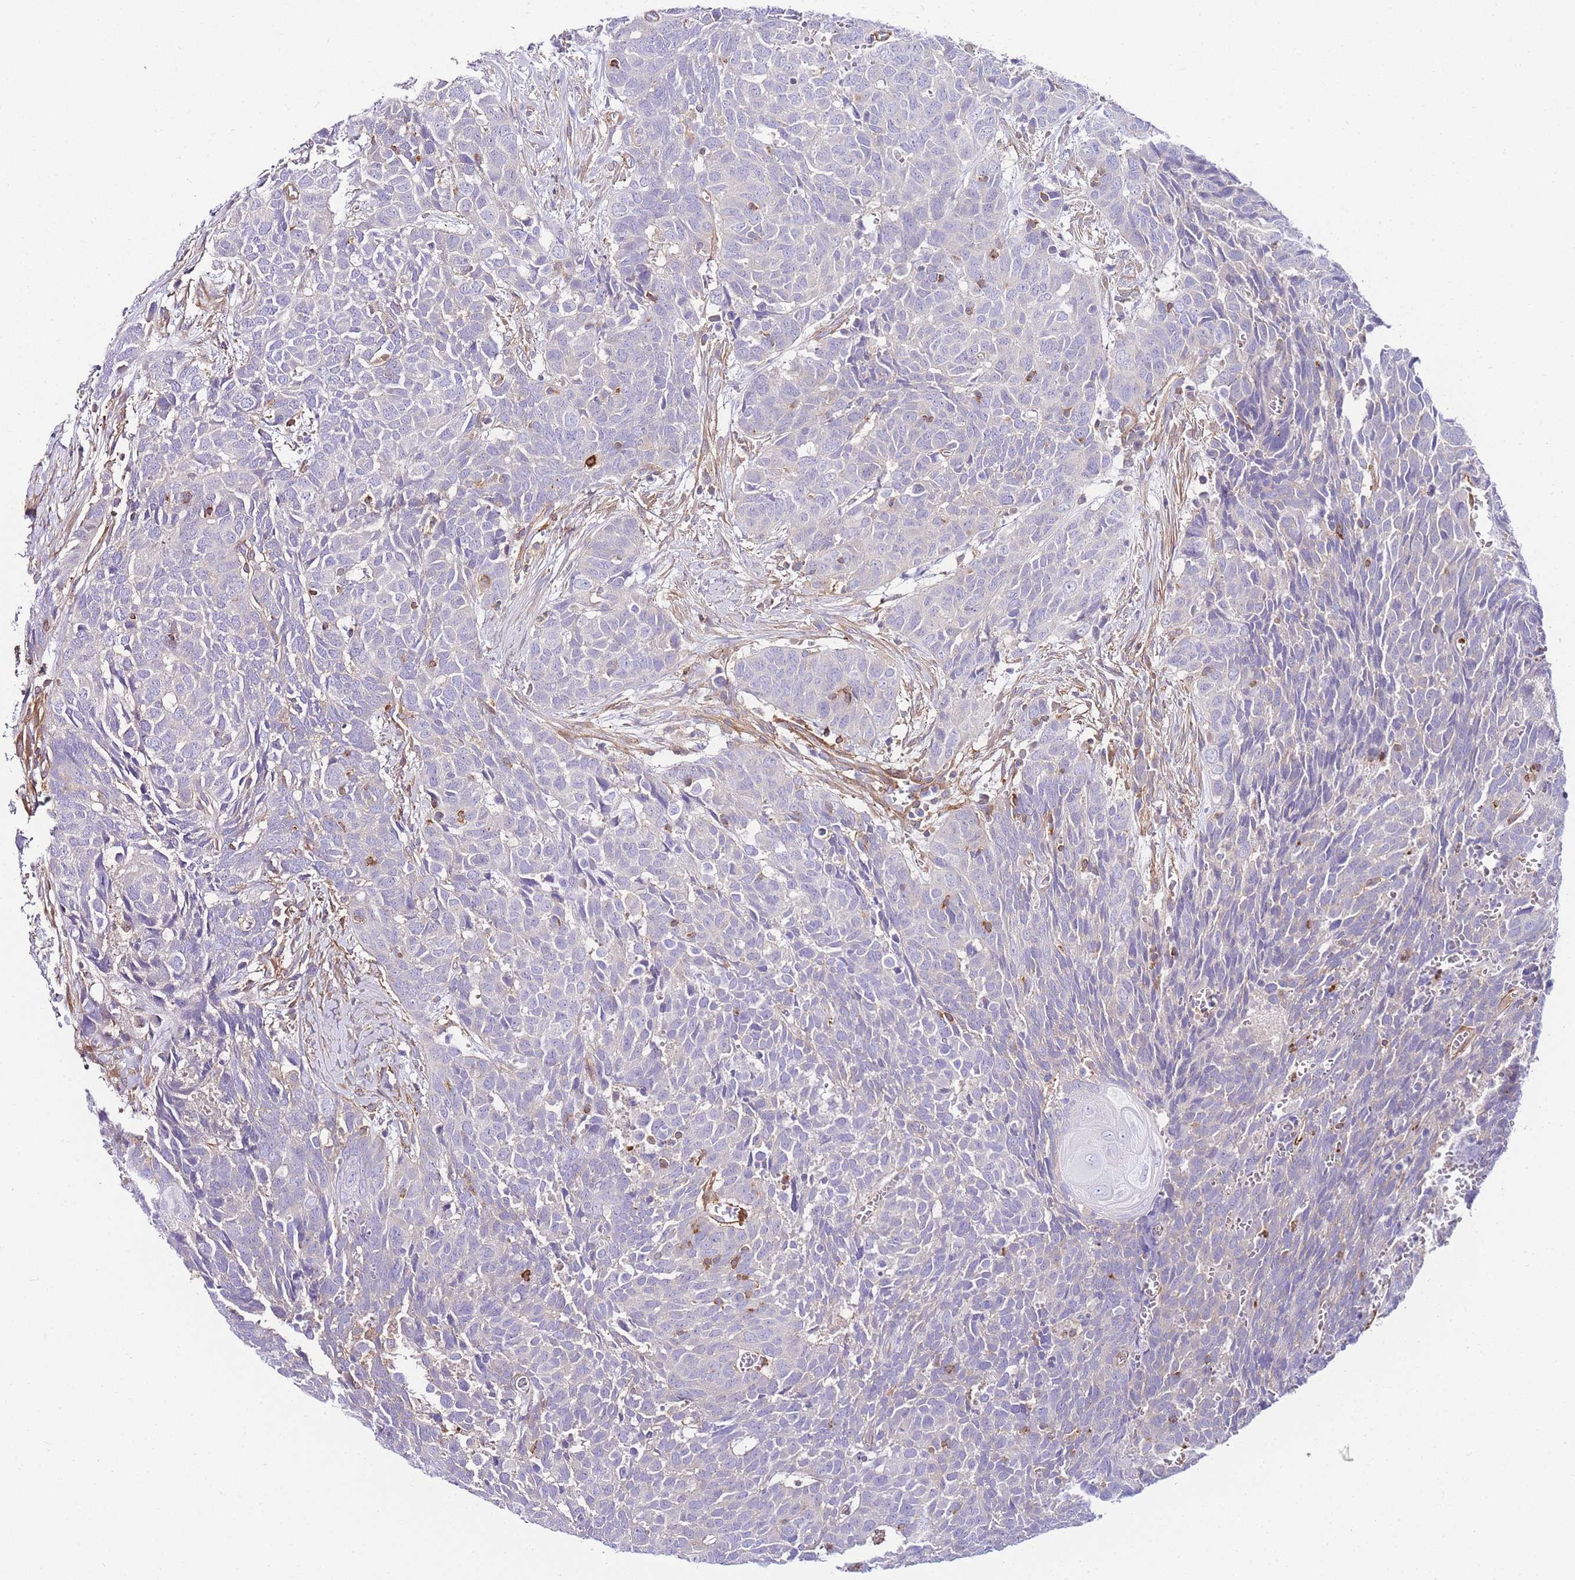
{"staining": {"intensity": "negative", "quantity": "none", "location": "none"}, "tissue": "head and neck cancer", "cell_type": "Tumor cells", "image_type": "cancer", "snomed": [{"axis": "morphology", "description": "Squamous cell carcinoma, NOS"}, {"axis": "topography", "description": "Head-Neck"}], "caption": "DAB (3,3'-diaminobenzidine) immunohistochemical staining of human head and neck cancer displays no significant expression in tumor cells.", "gene": "FBN3", "patient": {"sex": "male", "age": 66}}